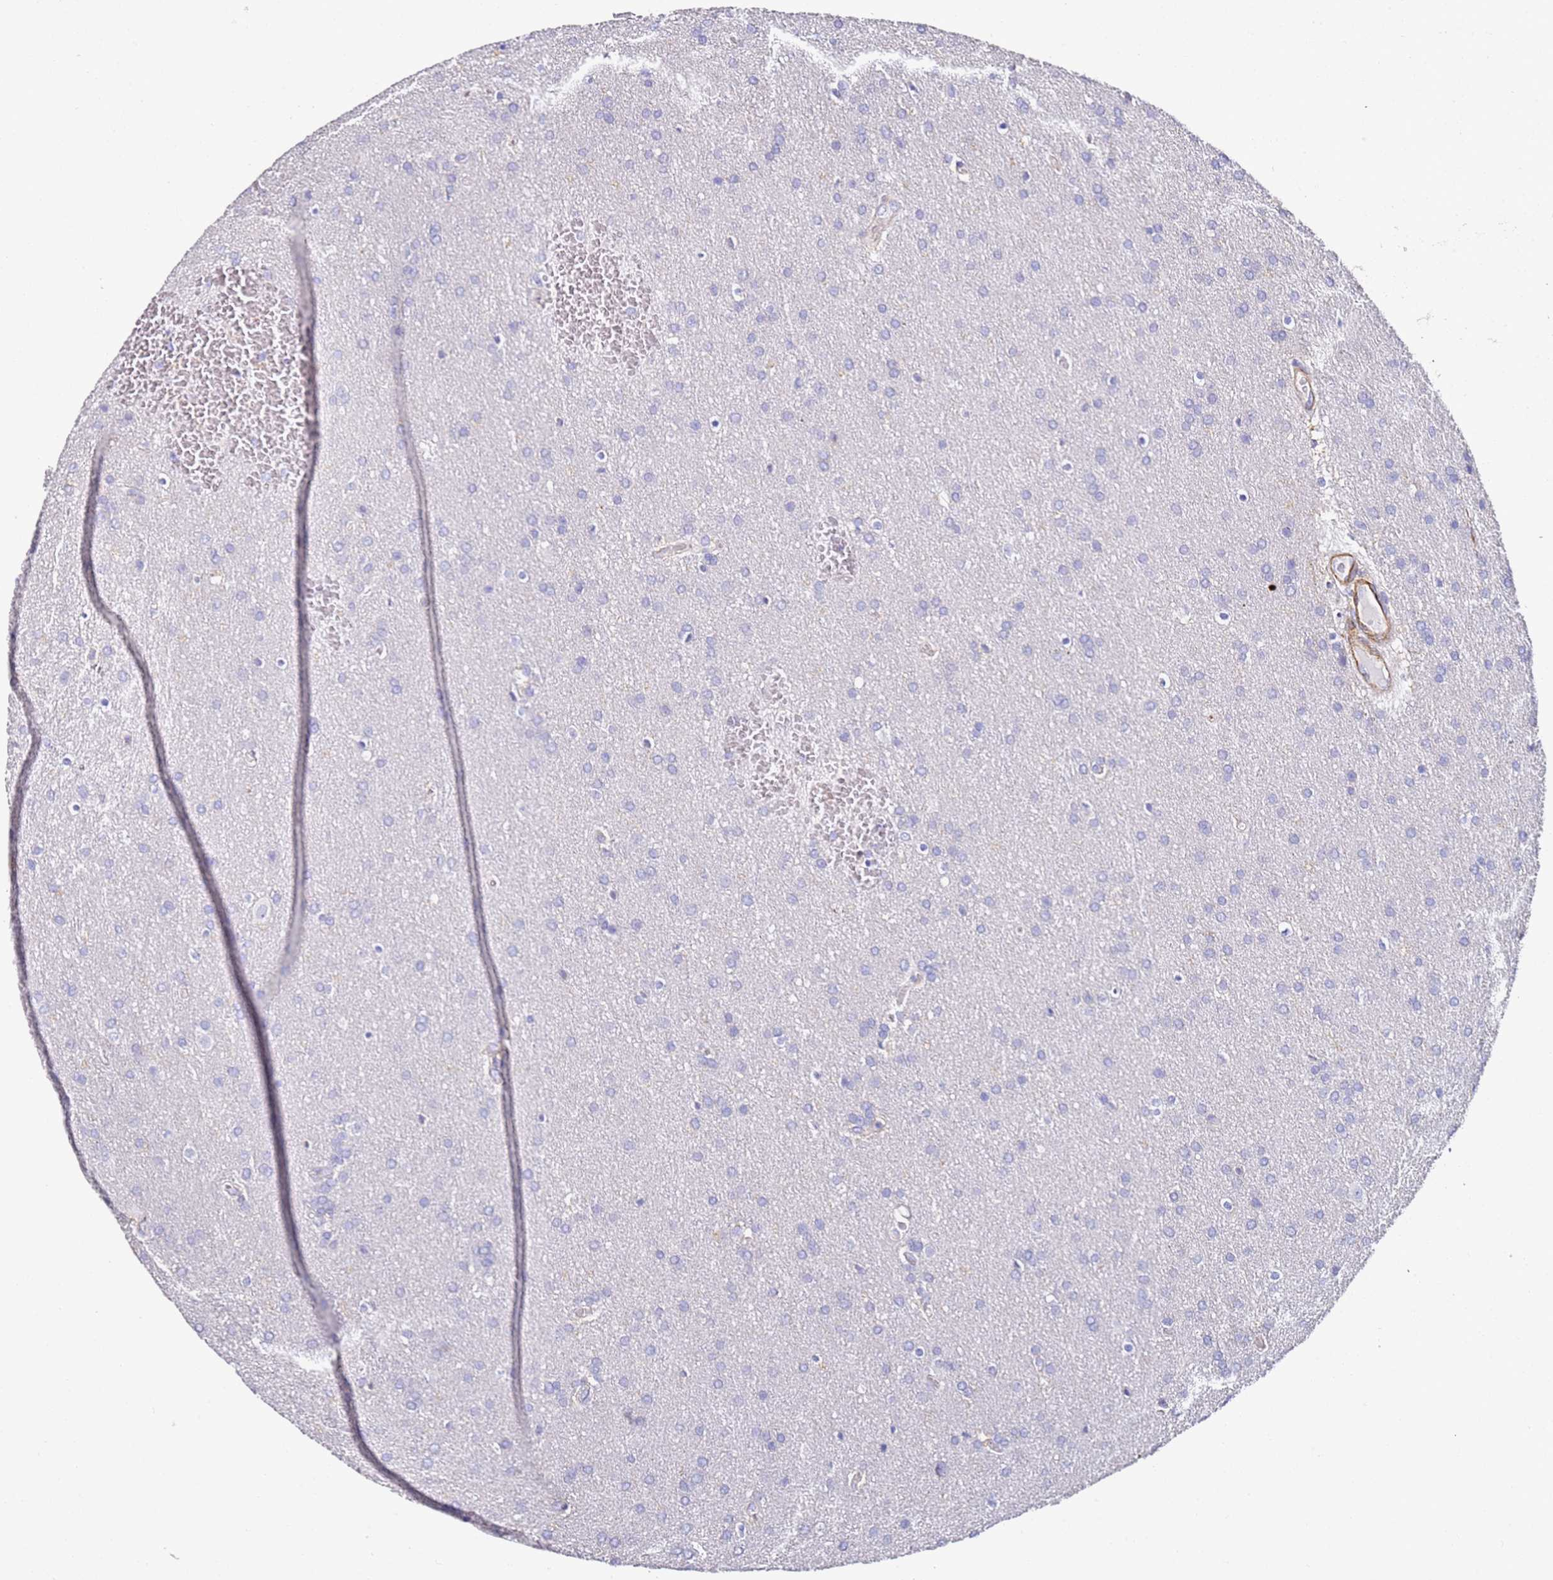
{"staining": {"intensity": "negative", "quantity": "none", "location": "none"}, "tissue": "glioma", "cell_type": "Tumor cells", "image_type": "cancer", "snomed": [{"axis": "morphology", "description": "Glioma, malignant, Low grade"}, {"axis": "topography", "description": "Brain"}], "caption": "The photomicrograph shows no significant positivity in tumor cells of glioma.", "gene": "ZNF671", "patient": {"sex": "female", "age": 32}}